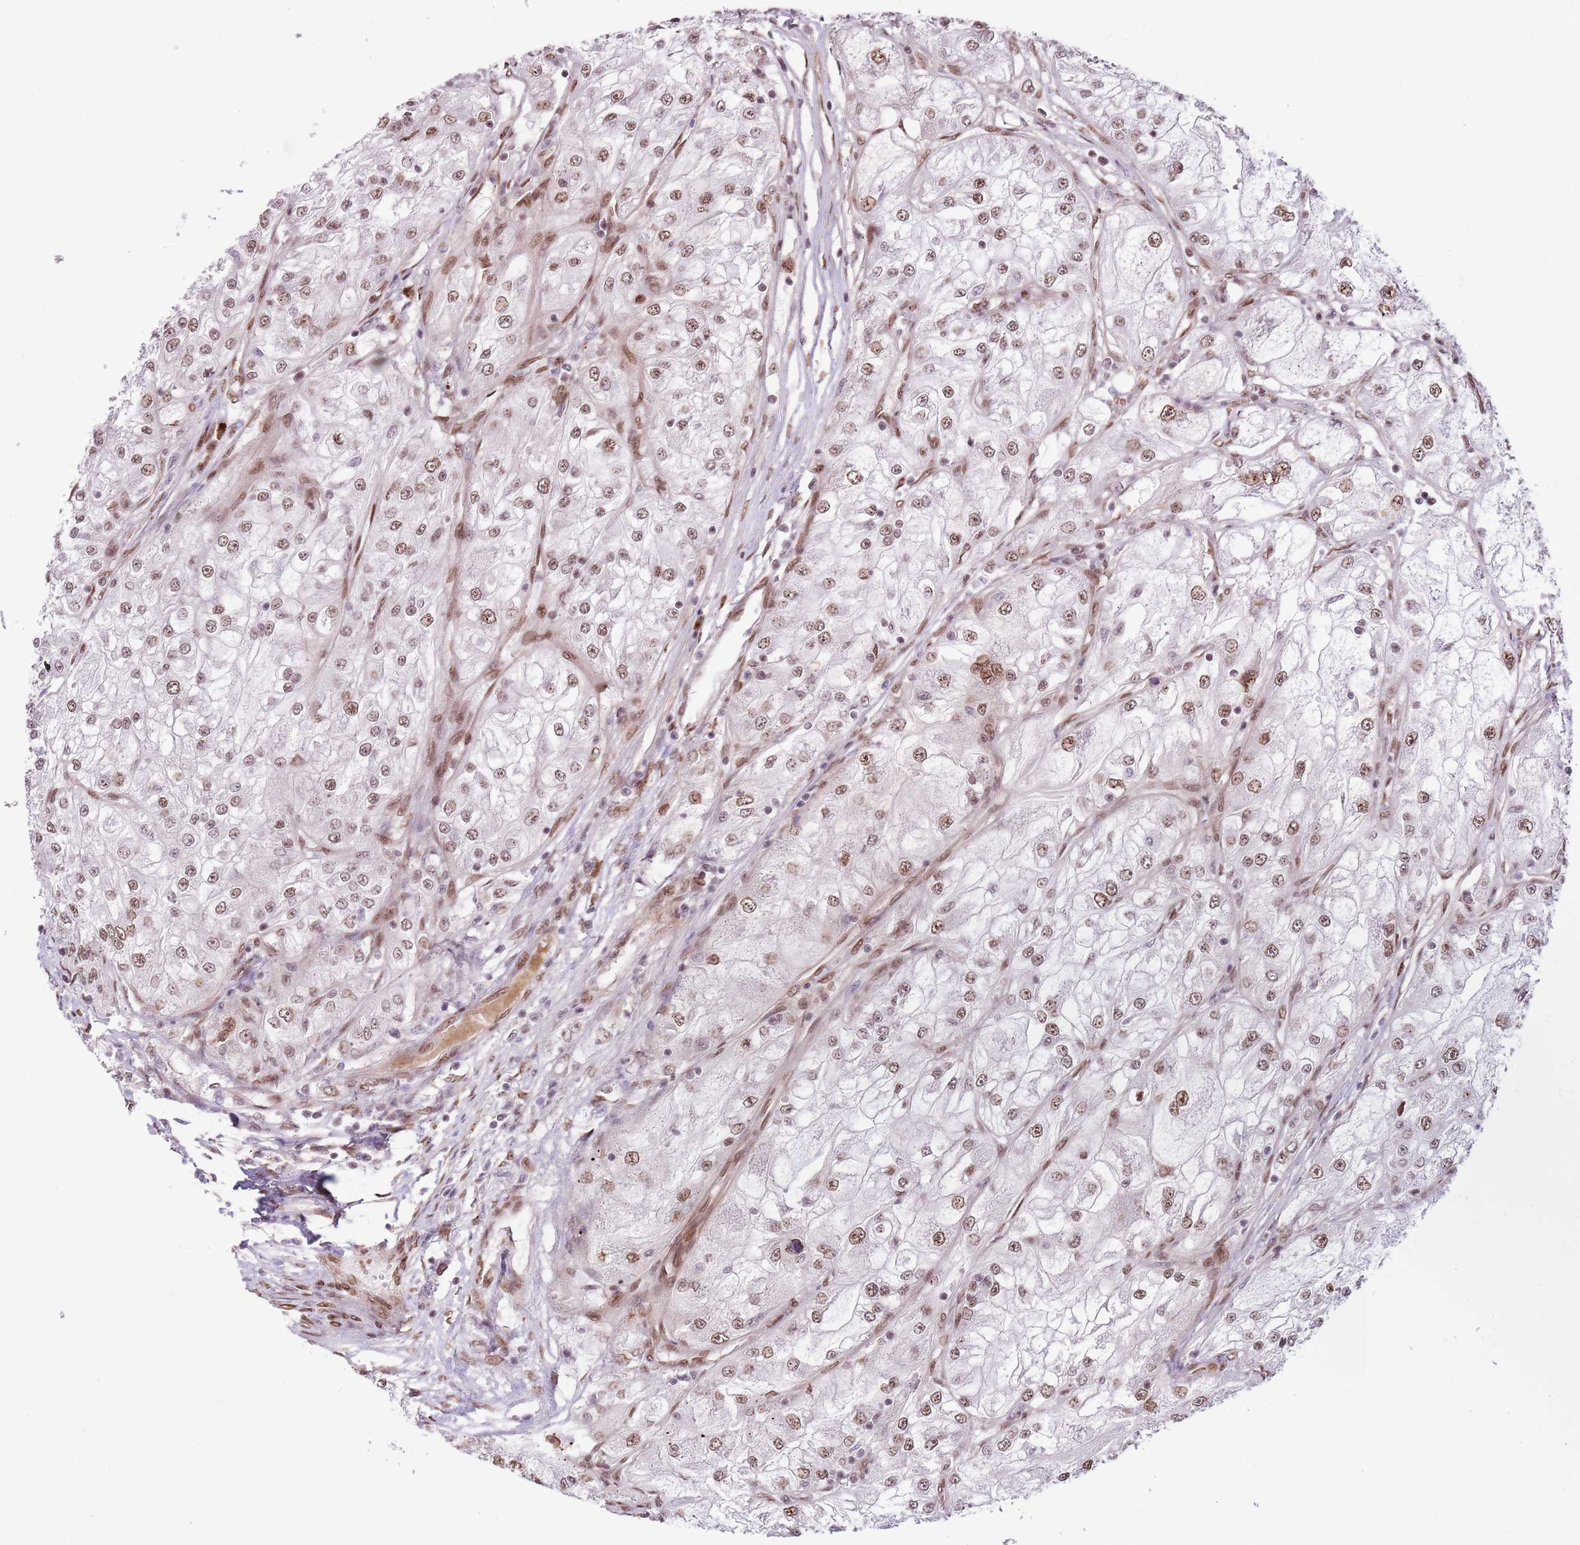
{"staining": {"intensity": "moderate", "quantity": ">75%", "location": "nuclear"}, "tissue": "renal cancer", "cell_type": "Tumor cells", "image_type": "cancer", "snomed": [{"axis": "morphology", "description": "Adenocarcinoma, NOS"}, {"axis": "topography", "description": "Kidney"}], "caption": "Tumor cells reveal medium levels of moderate nuclear expression in about >75% of cells in adenocarcinoma (renal).", "gene": "SIPA1L3", "patient": {"sex": "female", "age": 72}}